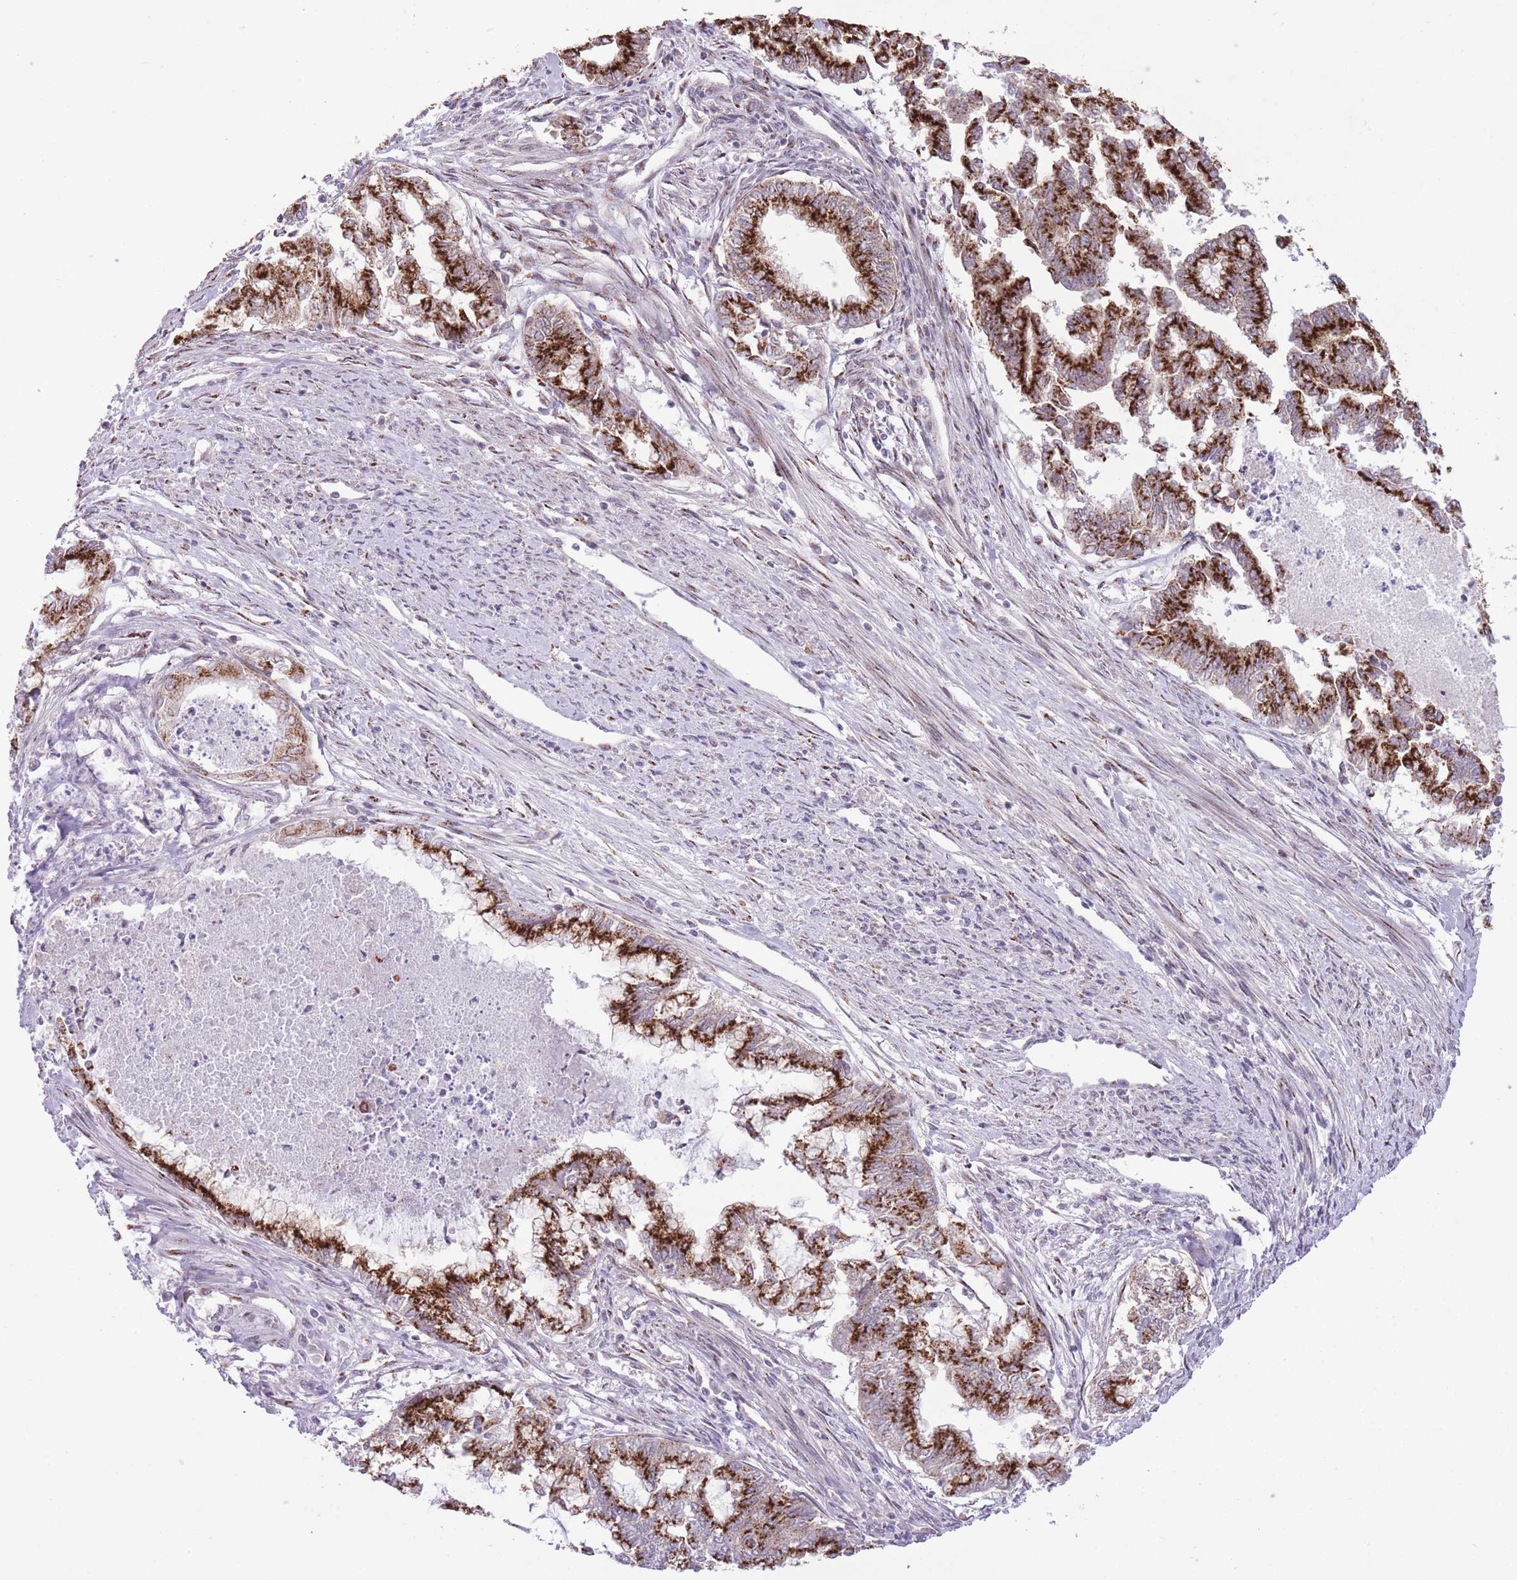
{"staining": {"intensity": "strong", "quantity": ">75%", "location": "cytoplasmic/membranous"}, "tissue": "endometrial cancer", "cell_type": "Tumor cells", "image_type": "cancer", "snomed": [{"axis": "morphology", "description": "Adenocarcinoma, NOS"}, {"axis": "topography", "description": "Endometrium"}], "caption": "An image showing strong cytoplasmic/membranous expression in approximately >75% of tumor cells in endometrial cancer (adenocarcinoma), as visualized by brown immunohistochemical staining.", "gene": "ZBED5", "patient": {"sex": "female", "age": 79}}